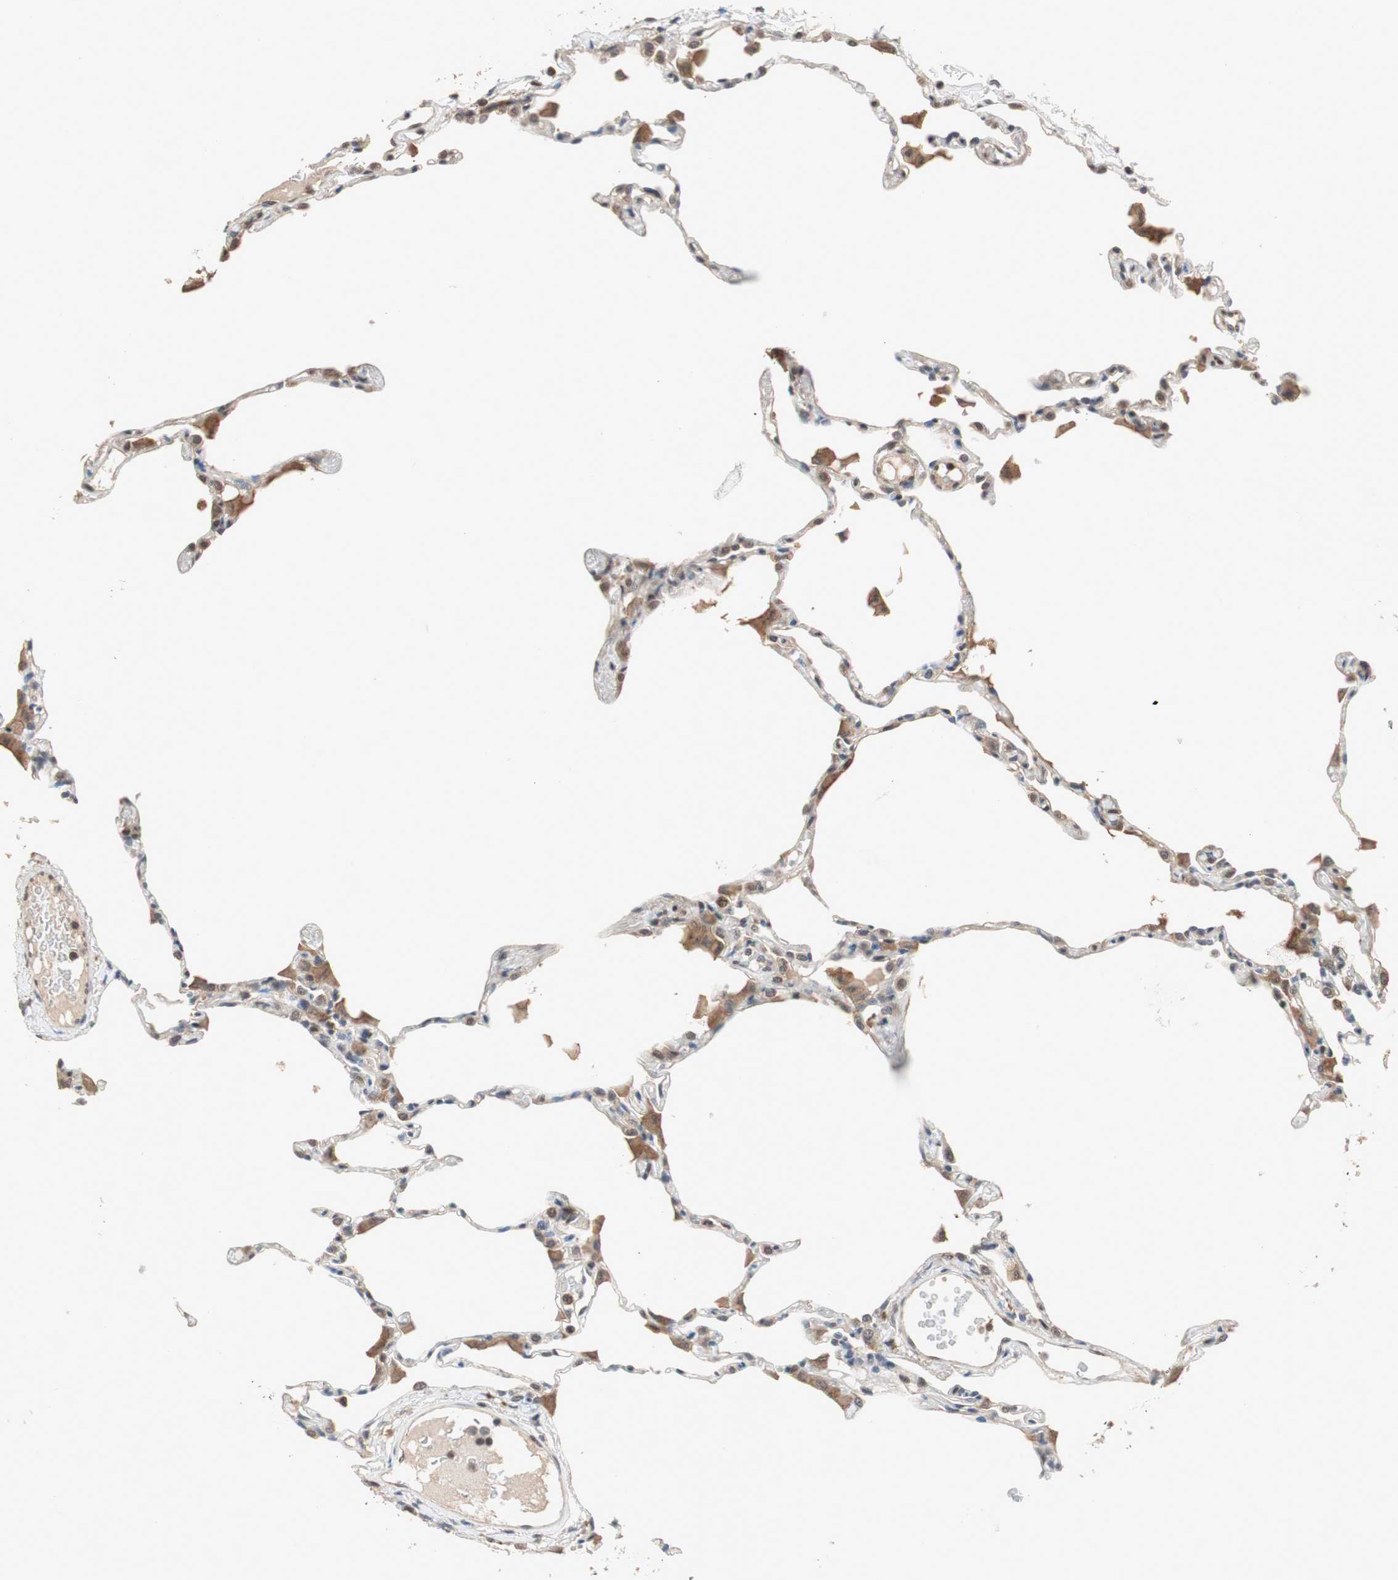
{"staining": {"intensity": "moderate", "quantity": "25%-75%", "location": "cytoplasmic/membranous,nuclear"}, "tissue": "lung", "cell_type": "Alveolar cells", "image_type": "normal", "snomed": [{"axis": "morphology", "description": "Normal tissue, NOS"}, {"axis": "topography", "description": "Lung"}], "caption": "The image exhibits a brown stain indicating the presence of a protein in the cytoplasmic/membranous,nuclear of alveolar cells in lung. (IHC, brightfield microscopy, high magnification).", "gene": "GART", "patient": {"sex": "female", "age": 49}}